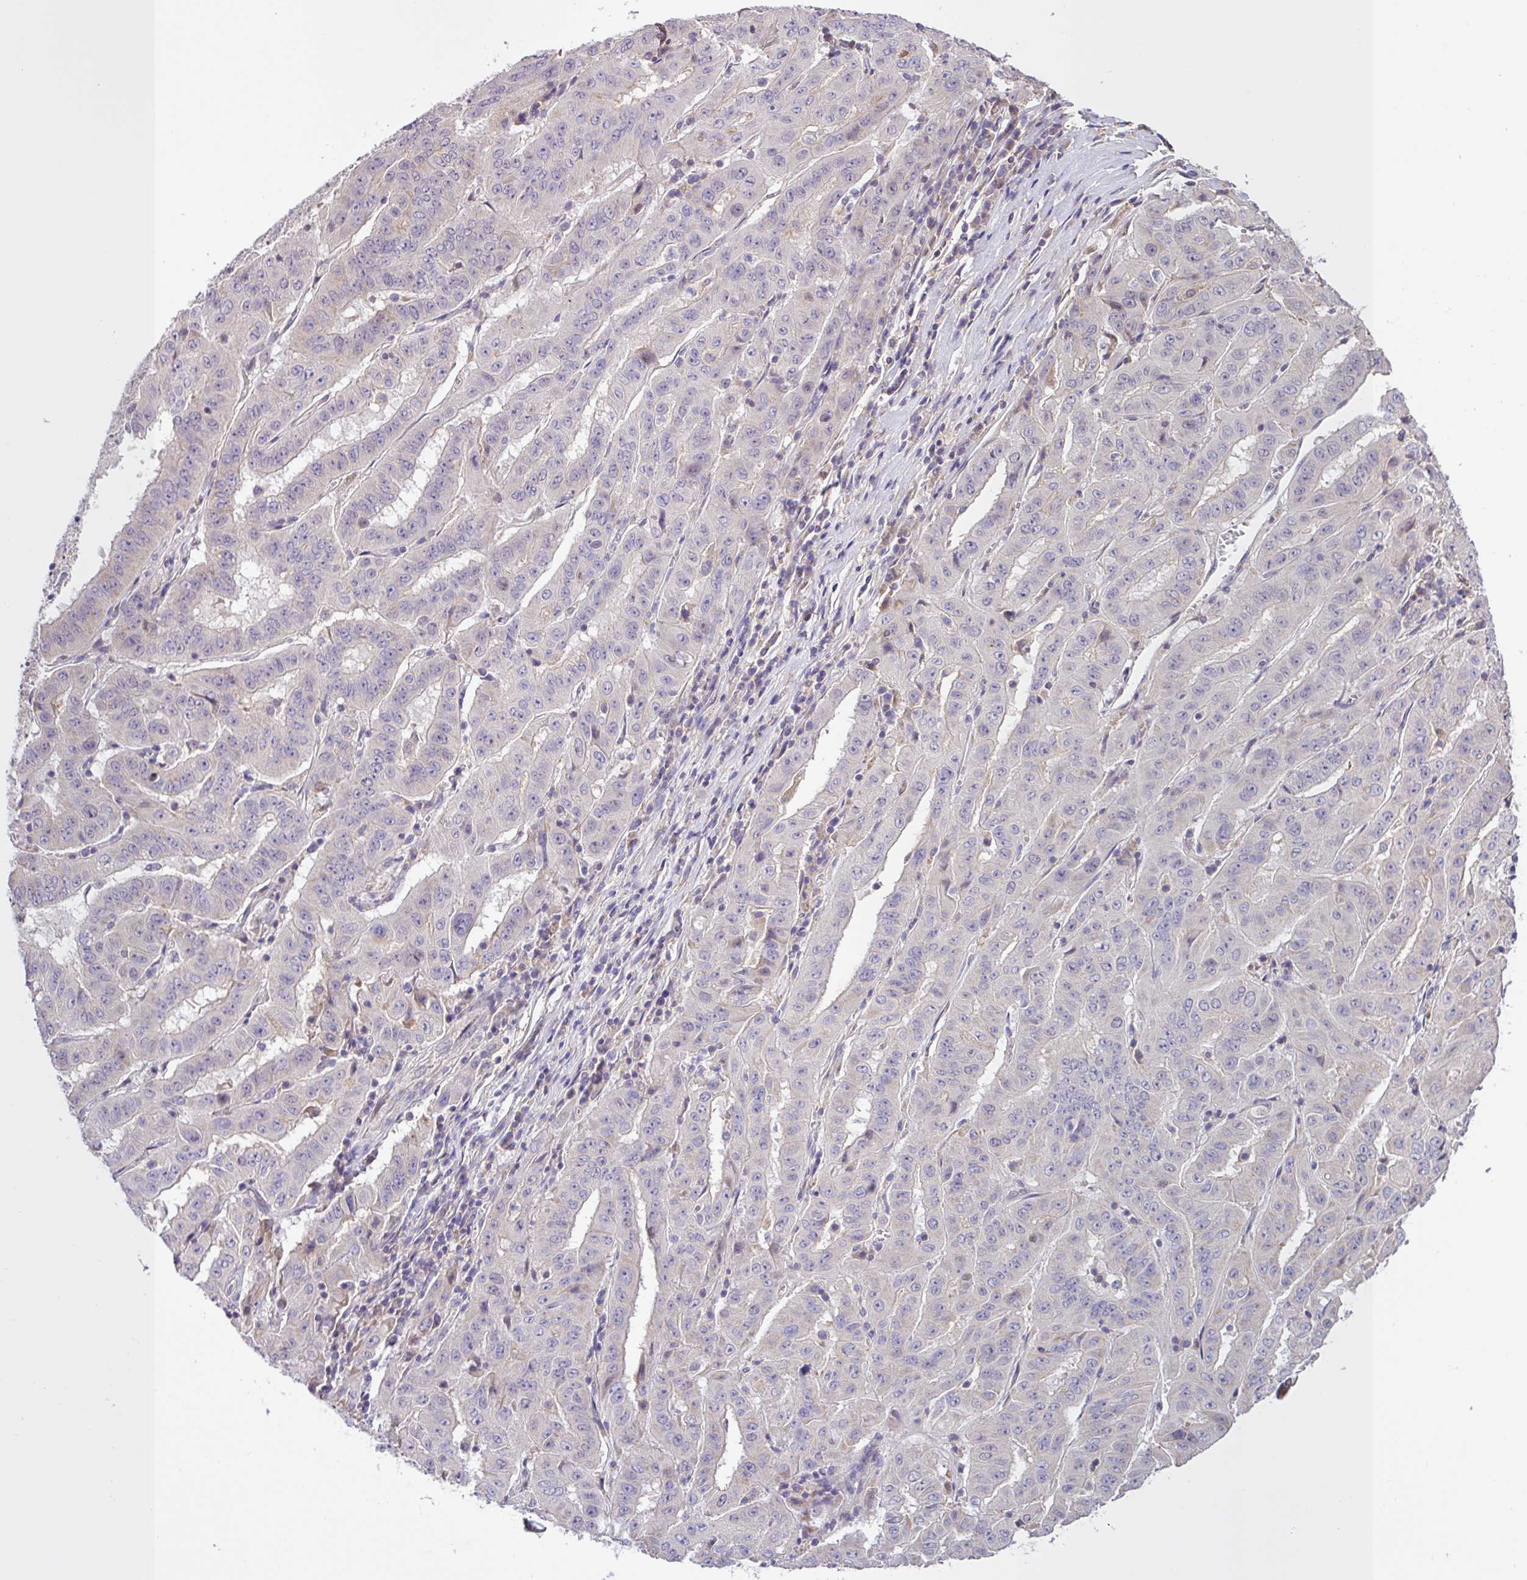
{"staining": {"intensity": "weak", "quantity": "<25%", "location": "cytoplasmic/membranous"}, "tissue": "pancreatic cancer", "cell_type": "Tumor cells", "image_type": "cancer", "snomed": [{"axis": "morphology", "description": "Adenocarcinoma, NOS"}, {"axis": "topography", "description": "Pancreas"}], "caption": "High power microscopy photomicrograph of an immunohistochemistry (IHC) image of pancreatic cancer, revealing no significant positivity in tumor cells. (DAB immunohistochemistry, high magnification).", "gene": "SFTPB", "patient": {"sex": "male", "age": 63}}